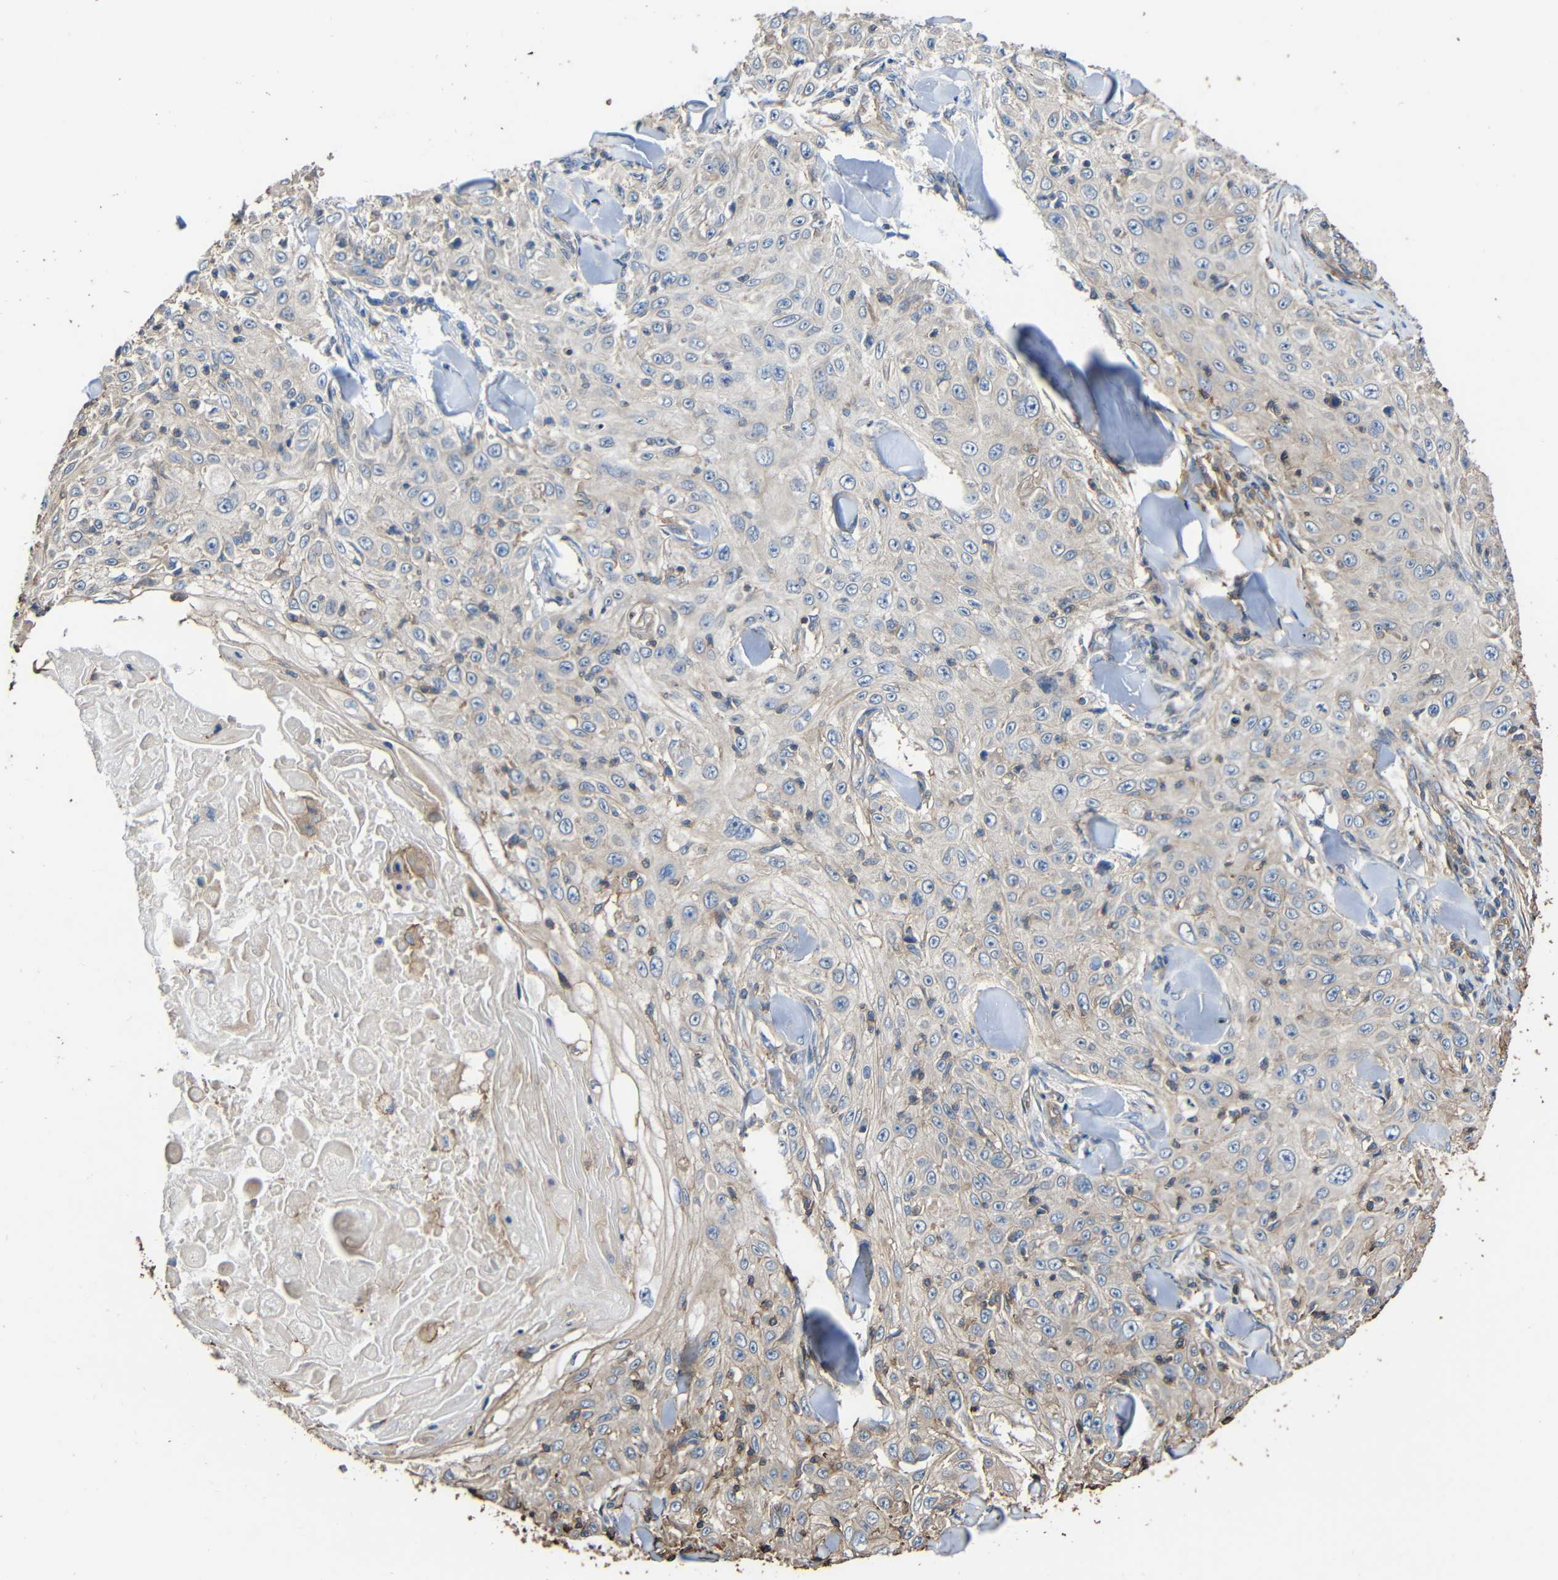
{"staining": {"intensity": "negative", "quantity": "none", "location": "none"}, "tissue": "skin cancer", "cell_type": "Tumor cells", "image_type": "cancer", "snomed": [{"axis": "morphology", "description": "Squamous cell carcinoma, NOS"}, {"axis": "topography", "description": "Skin"}], "caption": "Human skin squamous cell carcinoma stained for a protein using immunohistochemistry demonstrates no expression in tumor cells.", "gene": "RHOT2", "patient": {"sex": "male", "age": 86}}